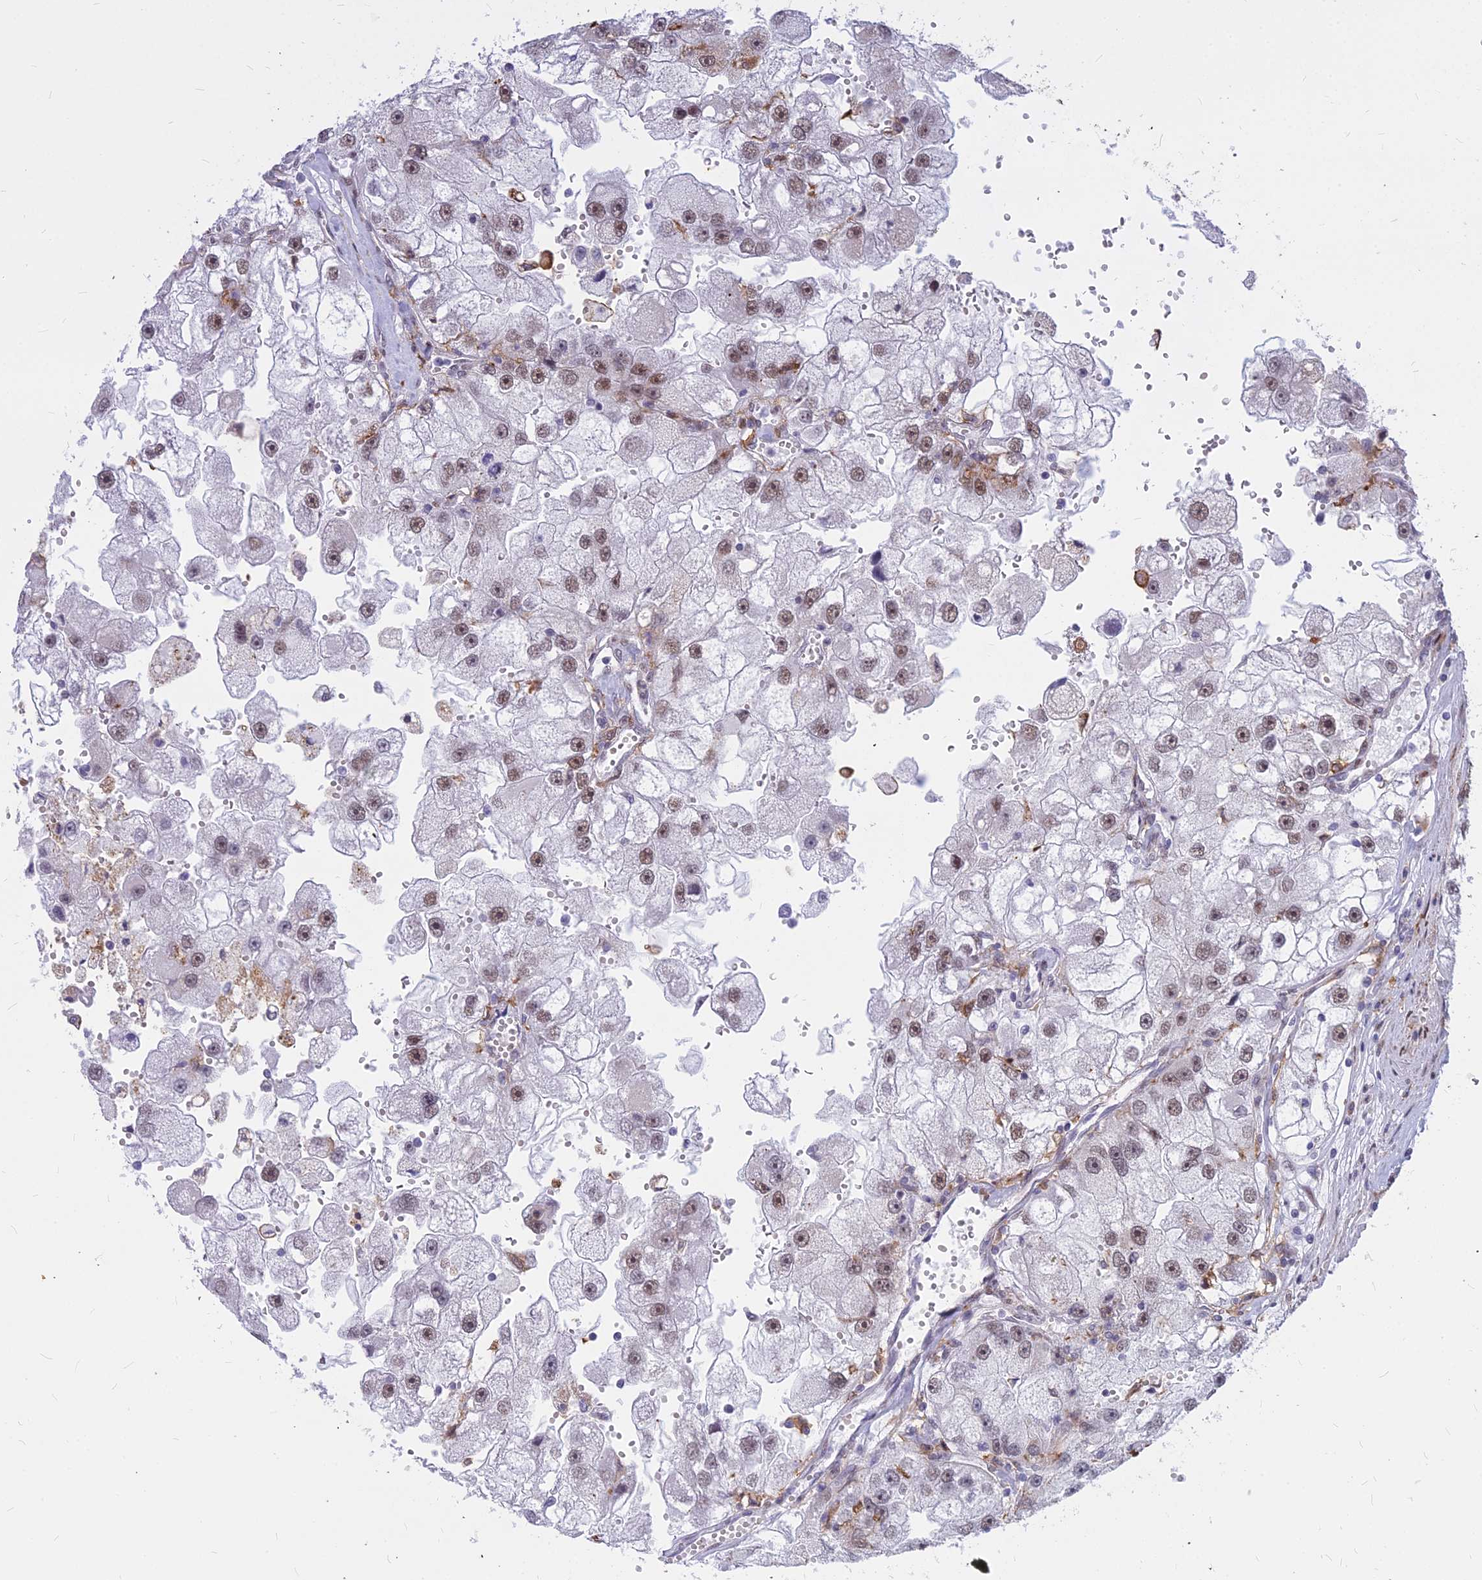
{"staining": {"intensity": "moderate", "quantity": ">75%", "location": "nuclear"}, "tissue": "renal cancer", "cell_type": "Tumor cells", "image_type": "cancer", "snomed": [{"axis": "morphology", "description": "Adenocarcinoma, NOS"}, {"axis": "topography", "description": "Kidney"}], "caption": "Immunohistochemistry photomicrograph of human renal adenocarcinoma stained for a protein (brown), which reveals medium levels of moderate nuclear staining in approximately >75% of tumor cells.", "gene": "ALG10", "patient": {"sex": "male", "age": 63}}